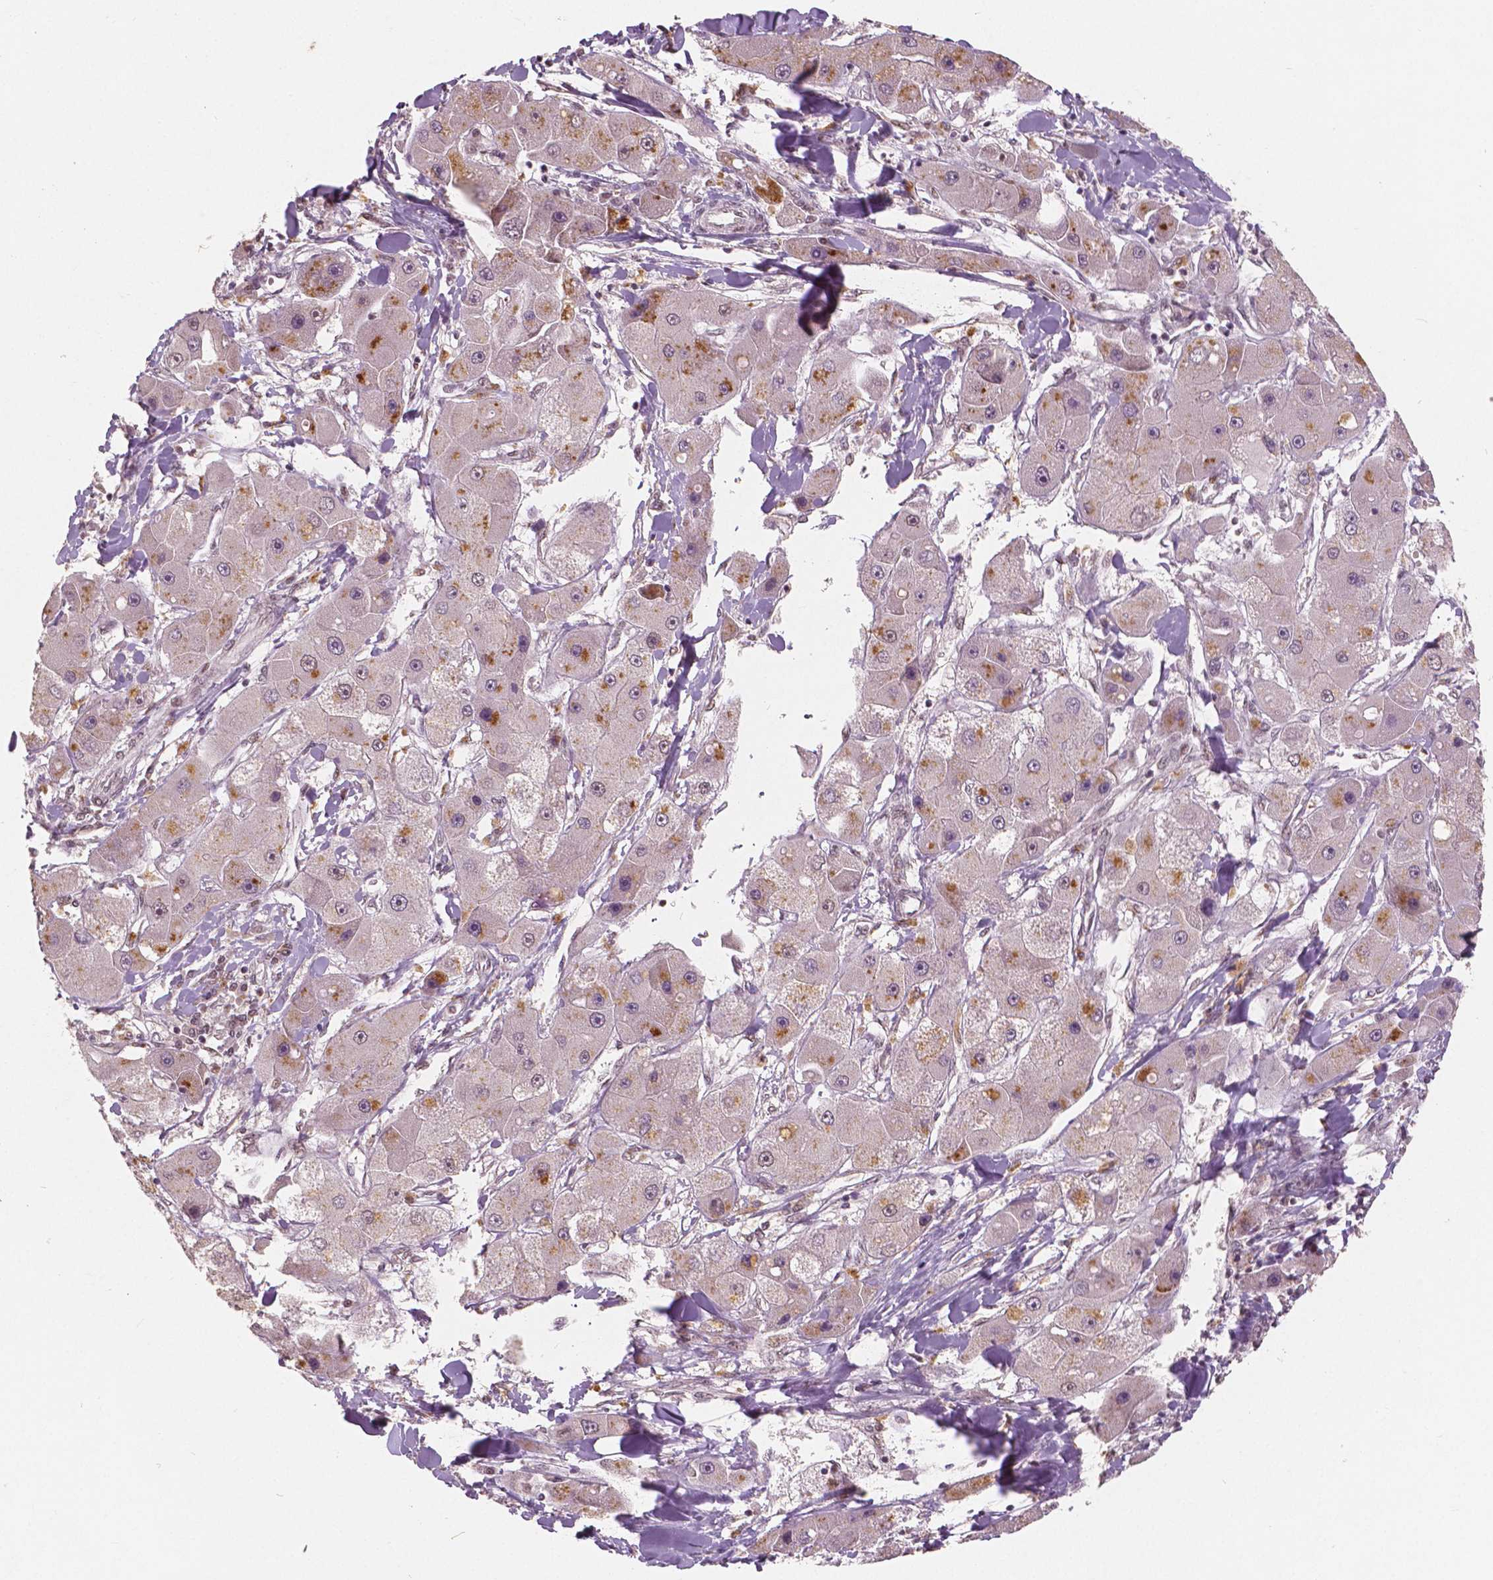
{"staining": {"intensity": "negative", "quantity": "none", "location": "none"}, "tissue": "liver cancer", "cell_type": "Tumor cells", "image_type": "cancer", "snomed": [{"axis": "morphology", "description": "Carcinoma, Hepatocellular, NOS"}, {"axis": "topography", "description": "Liver"}], "caption": "Photomicrograph shows no protein expression in tumor cells of liver cancer (hepatocellular carcinoma) tissue. (DAB IHC, high magnification).", "gene": "NSD2", "patient": {"sex": "male", "age": 24}}